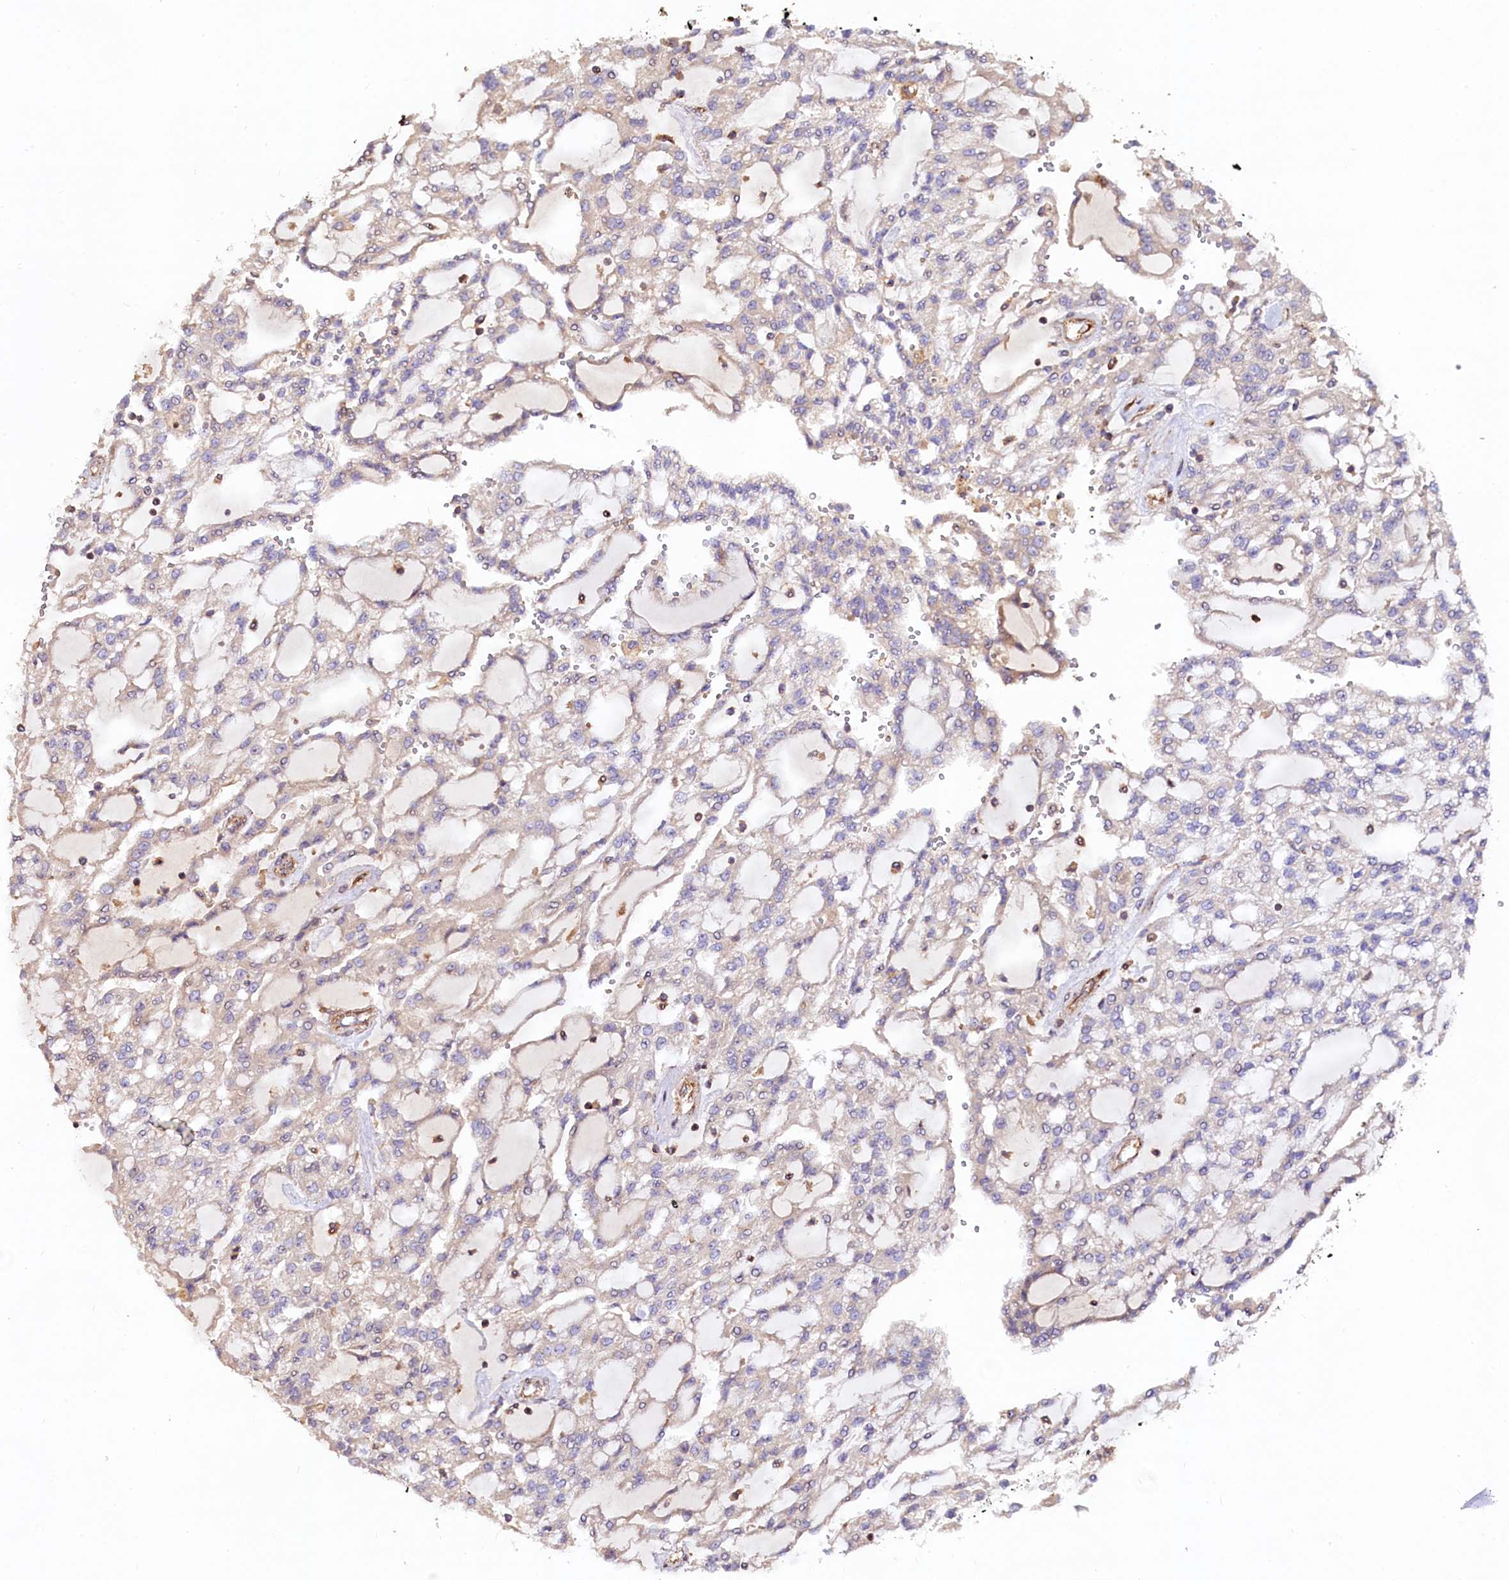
{"staining": {"intensity": "negative", "quantity": "none", "location": "none"}, "tissue": "renal cancer", "cell_type": "Tumor cells", "image_type": "cancer", "snomed": [{"axis": "morphology", "description": "Adenocarcinoma, NOS"}, {"axis": "topography", "description": "Kidney"}], "caption": "High magnification brightfield microscopy of renal cancer (adenocarcinoma) stained with DAB (3,3'-diaminobenzidine) (brown) and counterstained with hematoxylin (blue): tumor cells show no significant staining. (DAB (3,3'-diaminobenzidine) immunohistochemistry visualized using brightfield microscopy, high magnification).", "gene": "KLHDC4", "patient": {"sex": "male", "age": 63}}